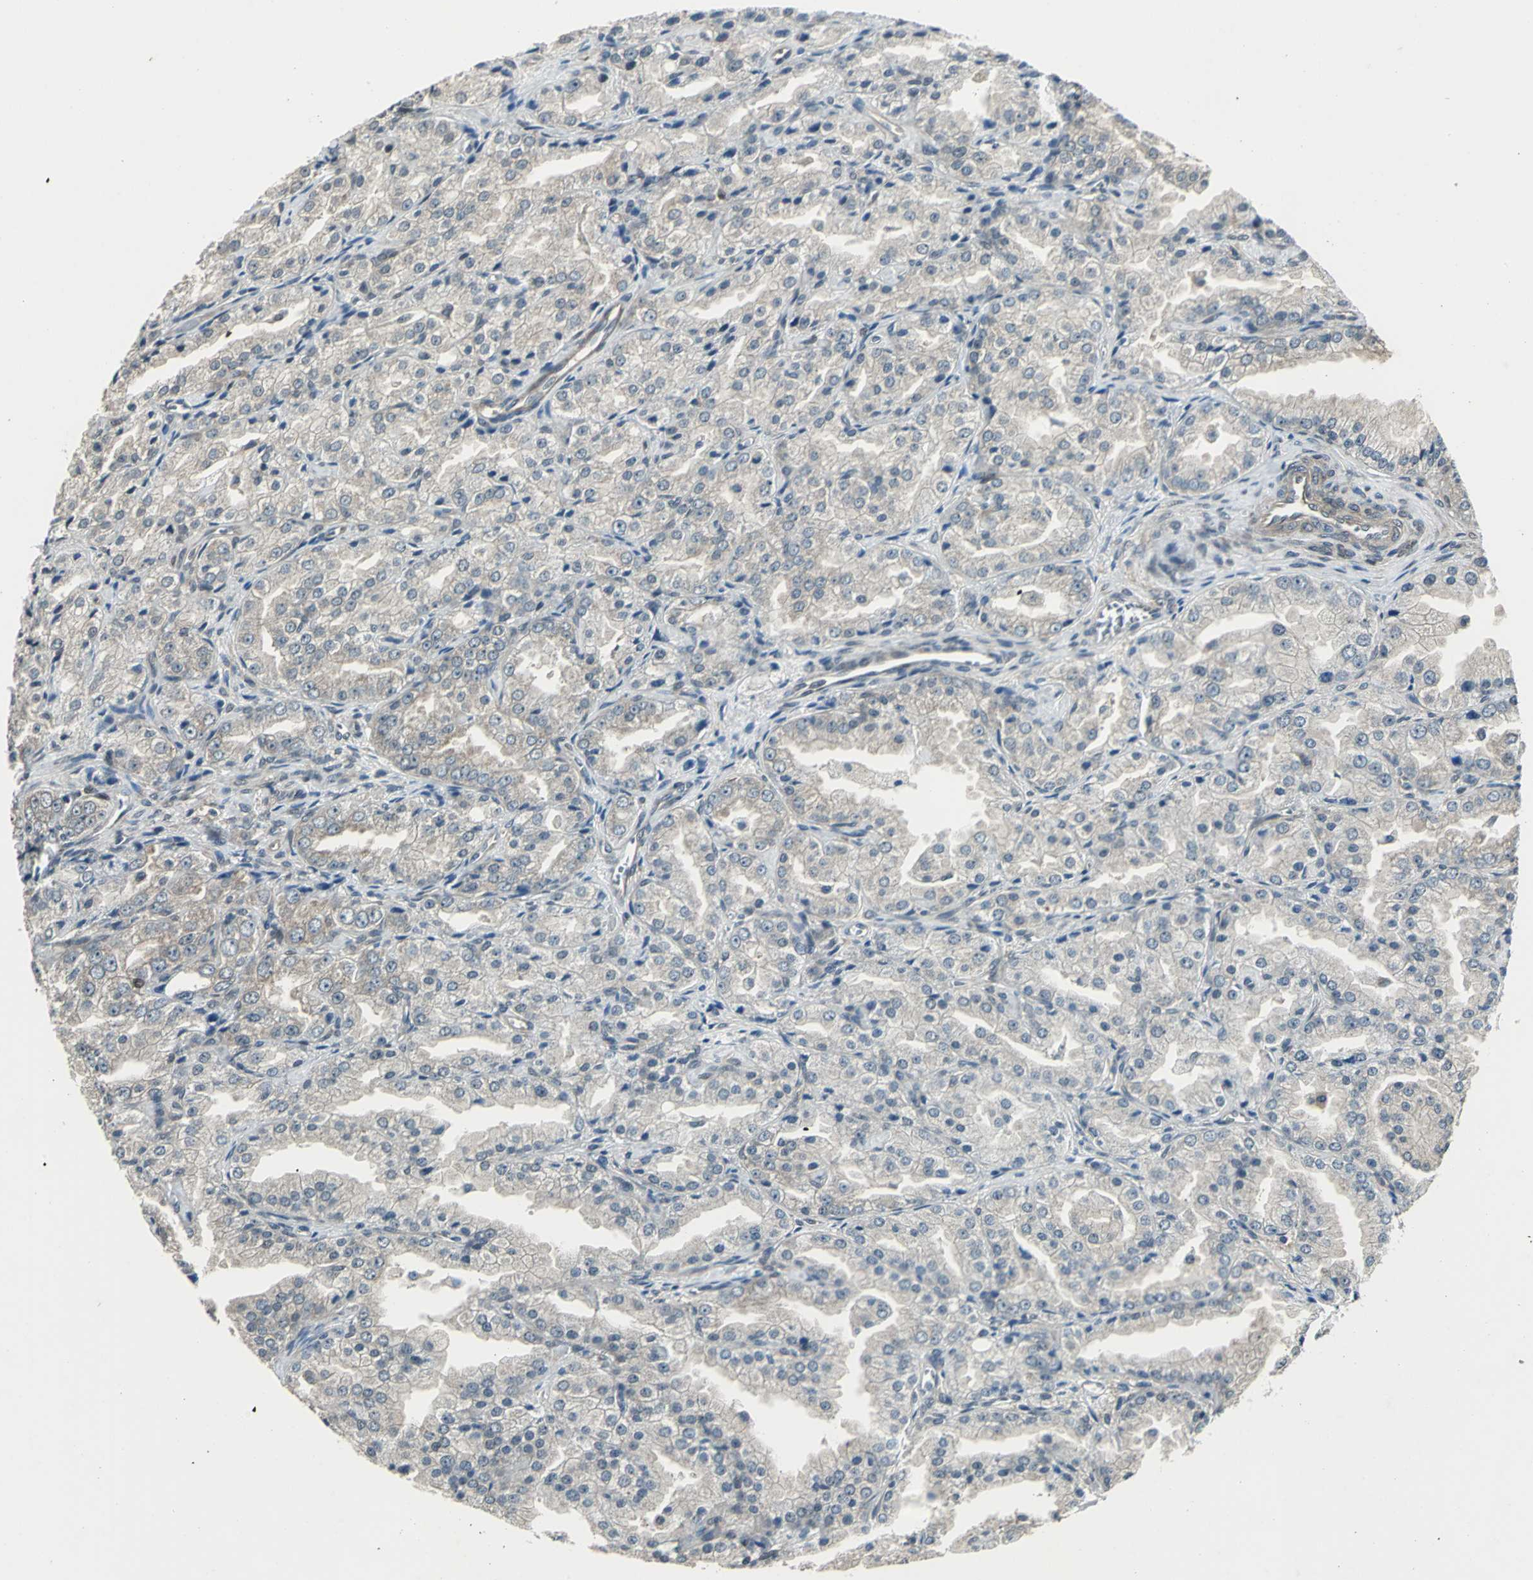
{"staining": {"intensity": "weak", "quantity": ">75%", "location": "cytoplasmic/membranous"}, "tissue": "prostate cancer", "cell_type": "Tumor cells", "image_type": "cancer", "snomed": [{"axis": "morphology", "description": "Adenocarcinoma, High grade"}, {"axis": "topography", "description": "Prostate"}], "caption": "Human prostate adenocarcinoma (high-grade) stained with a protein marker reveals weak staining in tumor cells.", "gene": "PFDN1", "patient": {"sex": "male", "age": 61}}